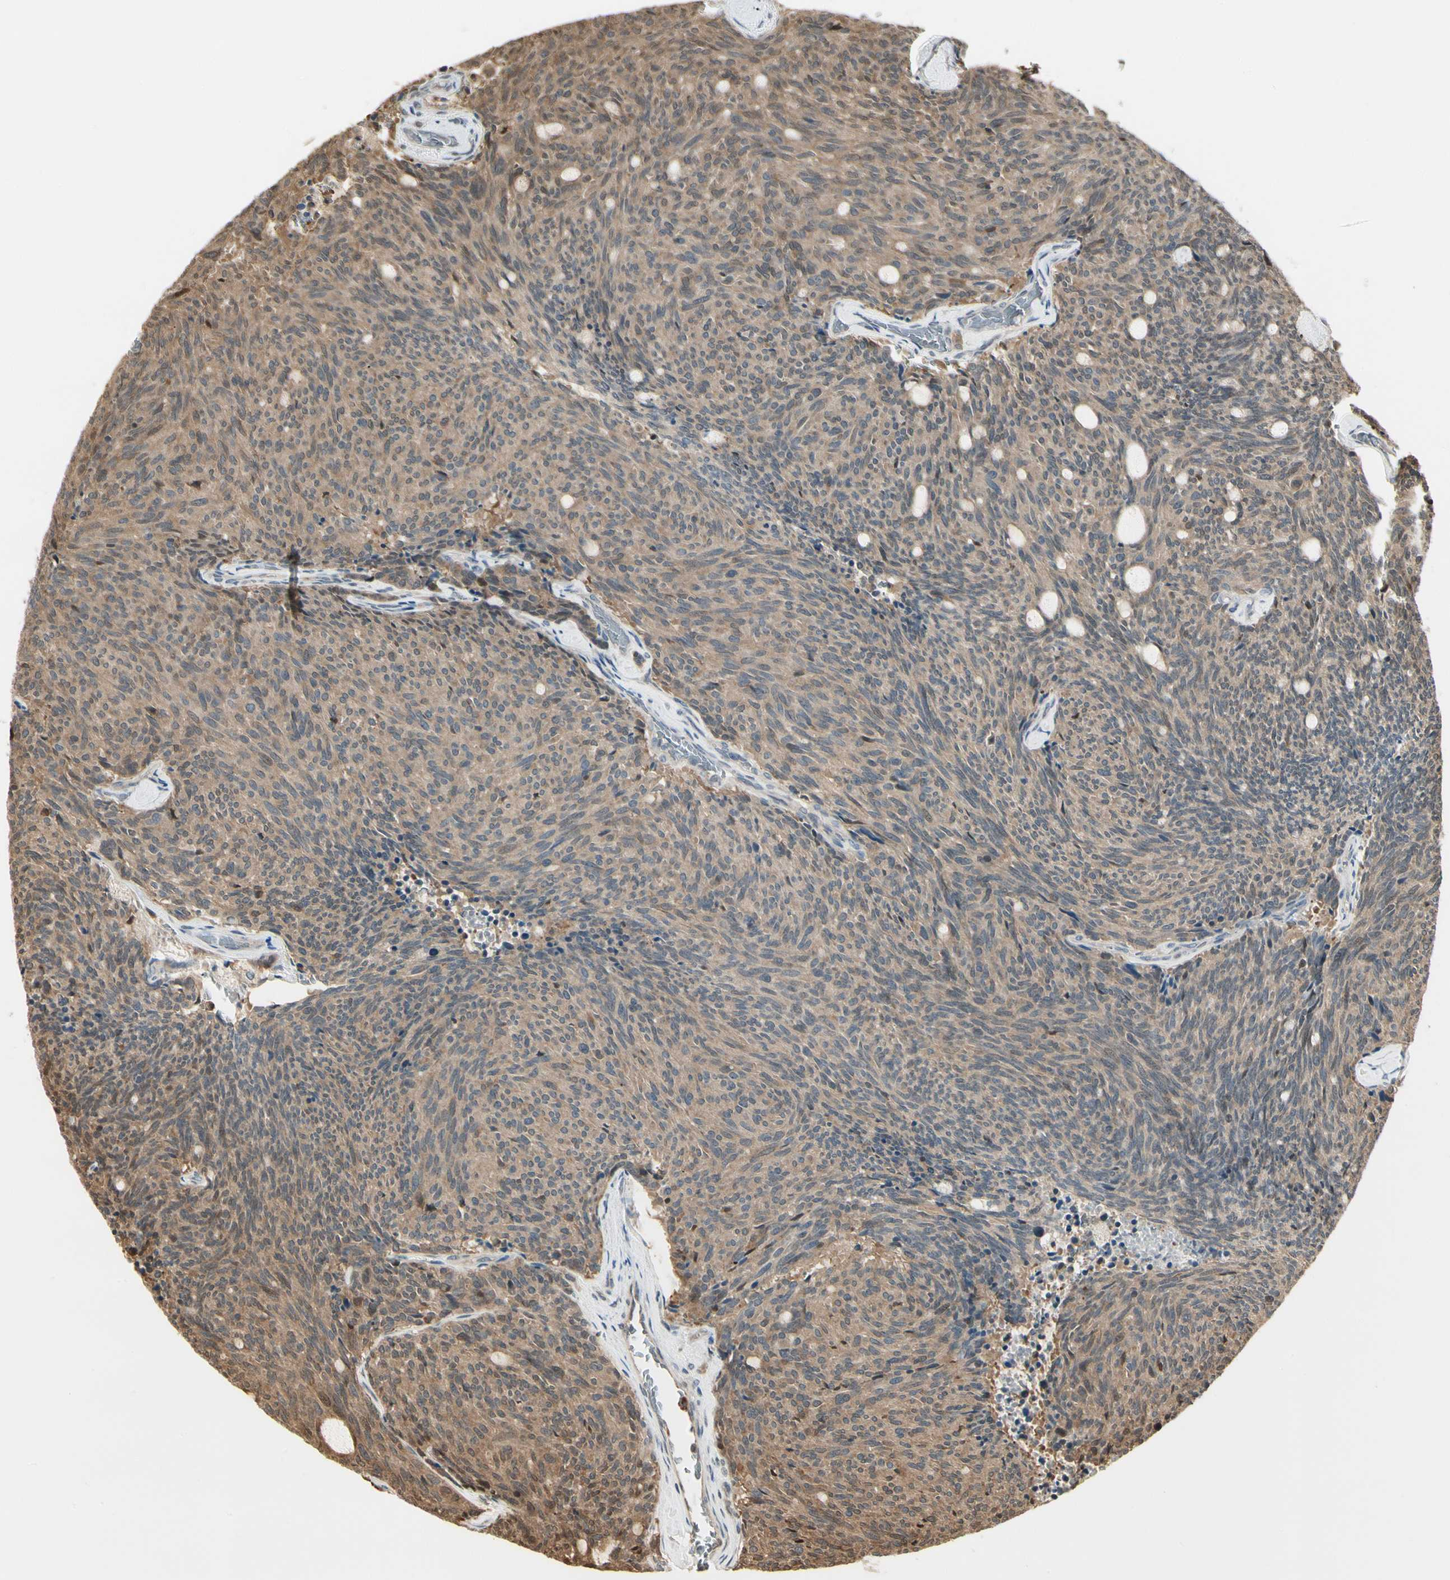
{"staining": {"intensity": "moderate", "quantity": ">75%", "location": "cytoplasmic/membranous"}, "tissue": "carcinoid", "cell_type": "Tumor cells", "image_type": "cancer", "snomed": [{"axis": "morphology", "description": "Carcinoid, malignant, NOS"}, {"axis": "topography", "description": "Pancreas"}], "caption": "Carcinoid was stained to show a protein in brown. There is medium levels of moderate cytoplasmic/membranous expression in approximately >75% of tumor cells. (brown staining indicates protein expression, while blue staining denotes nuclei).", "gene": "EVC", "patient": {"sex": "female", "age": 54}}